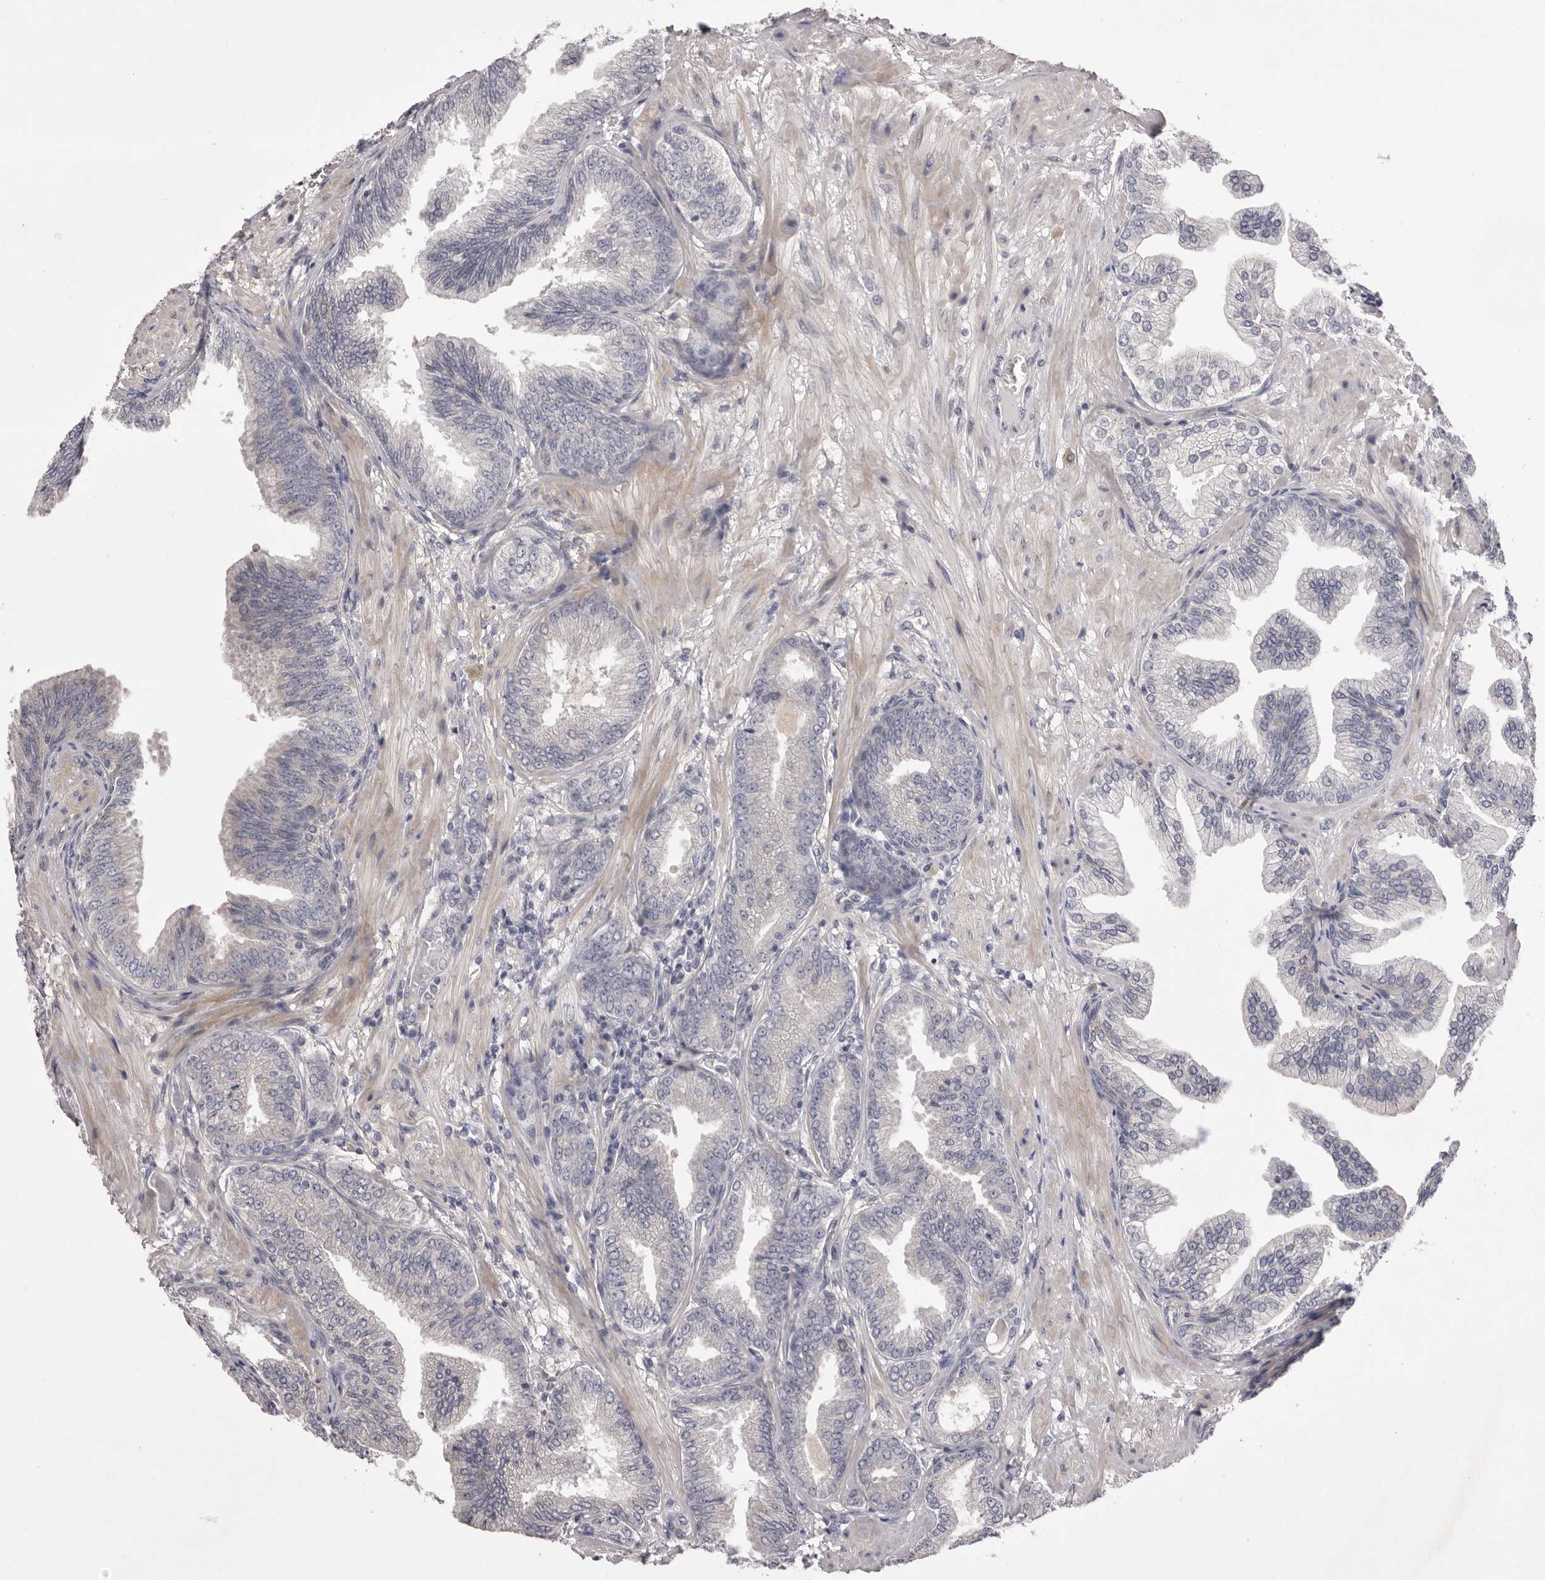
{"staining": {"intensity": "negative", "quantity": "none", "location": "none"}, "tissue": "prostate cancer", "cell_type": "Tumor cells", "image_type": "cancer", "snomed": [{"axis": "morphology", "description": "Adenocarcinoma, Low grade"}, {"axis": "topography", "description": "Prostate"}], "caption": "This is a photomicrograph of immunohistochemistry staining of low-grade adenocarcinoma (prostate), which shows no expression in tumor cells.", "gene": "PNRC1", "patient": {"sex": "male", "age": 63}}